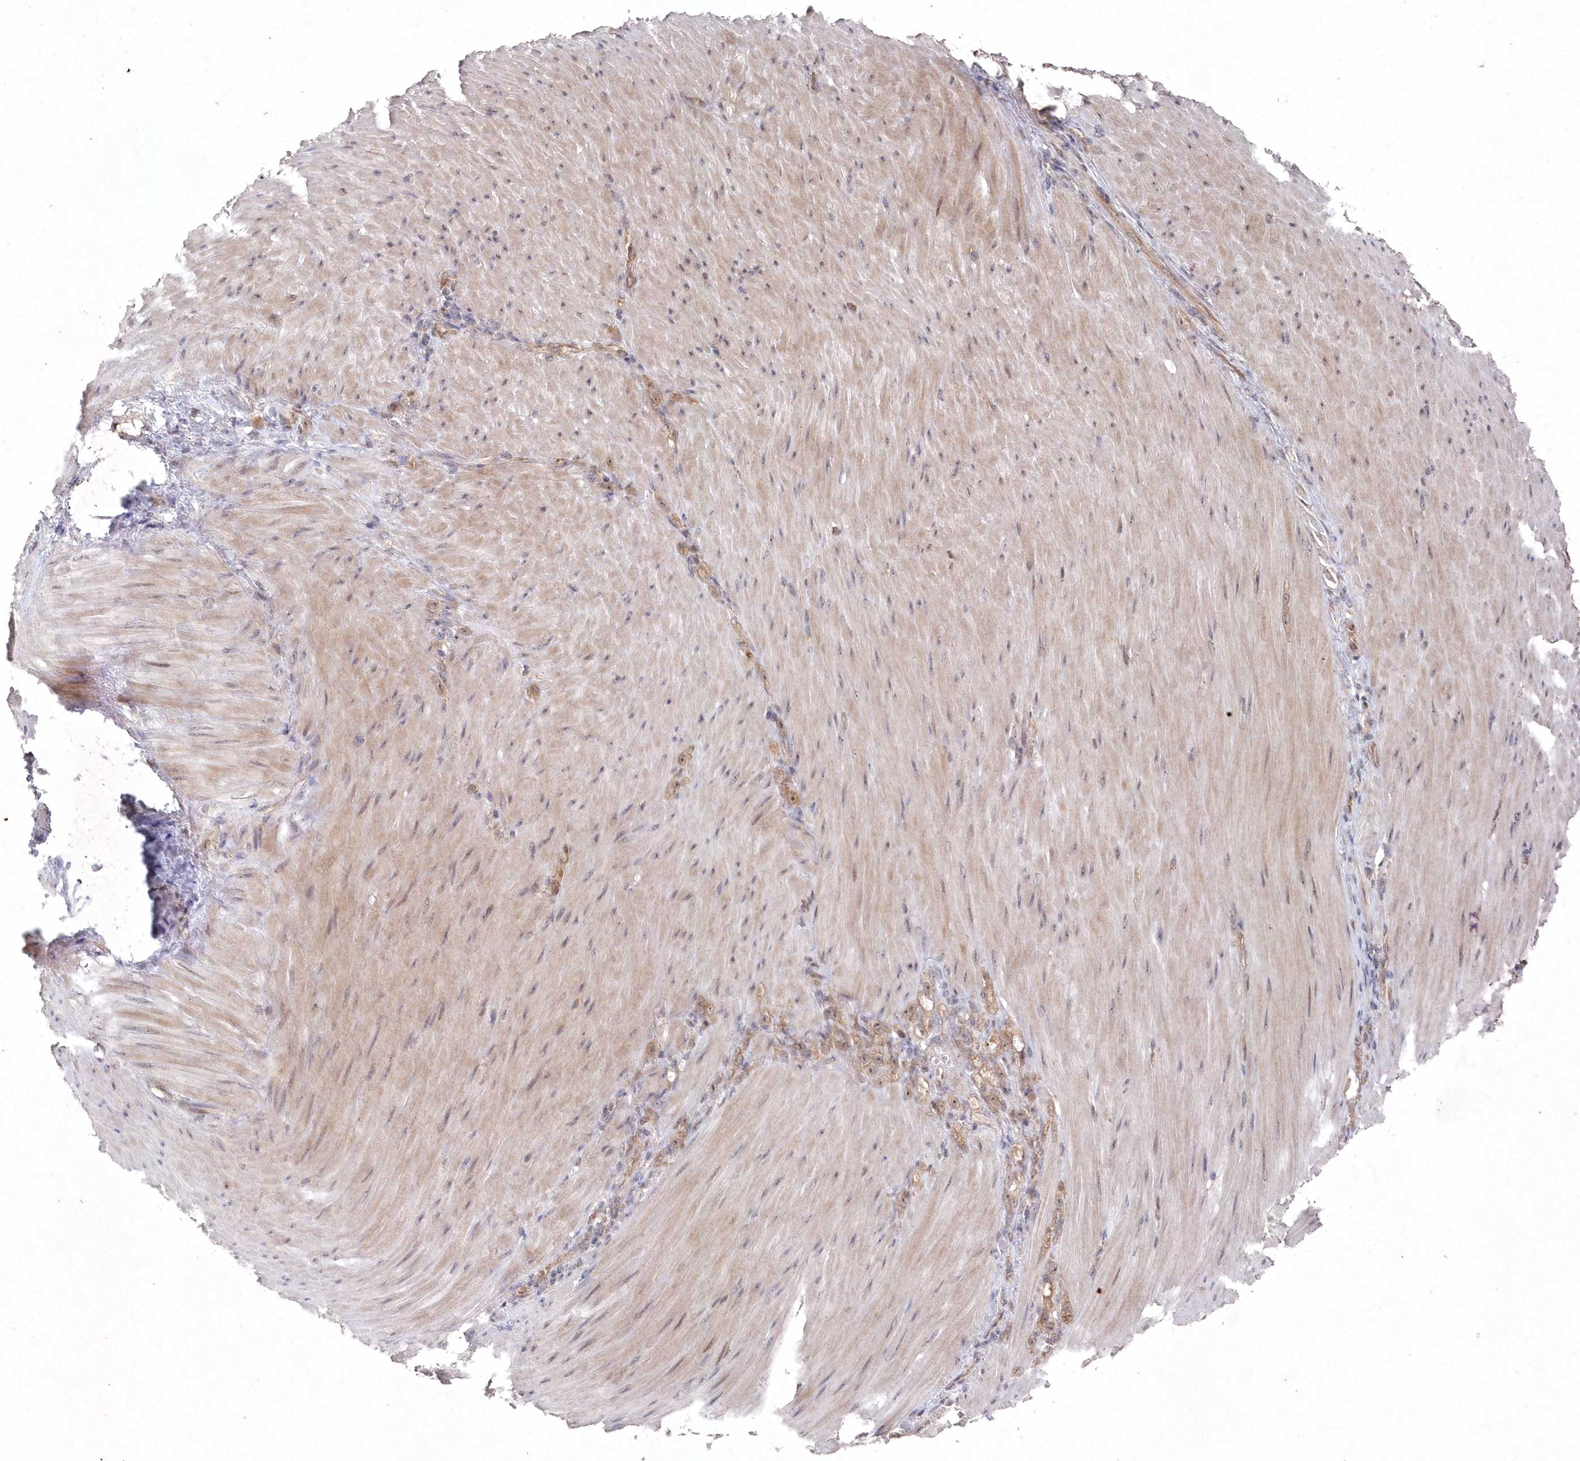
{"staining": {"intensity": "moderate", "quantity": ">75%", "location": "cytoplasmic/membranous,nuclear"}, "tissue": "stomach cancer", "cell_type": "Tumor cells", "image_type": "cancer", "snomed": [{"axis": "morphology", "description": "Normal tissue, NOS"}, {"axis": "morphology", "description": "Adenocarcinoma, NOS"}, {"axis": "topography", "description": "Stomach"}], "caption": "Tumor cells display moderate cytoplasmic/membranous and nuclear positivity in approximately >75% of cells in stomach cancer.", "gene": "VSIG2", "patient": {"sex": "male", "age": 82}}